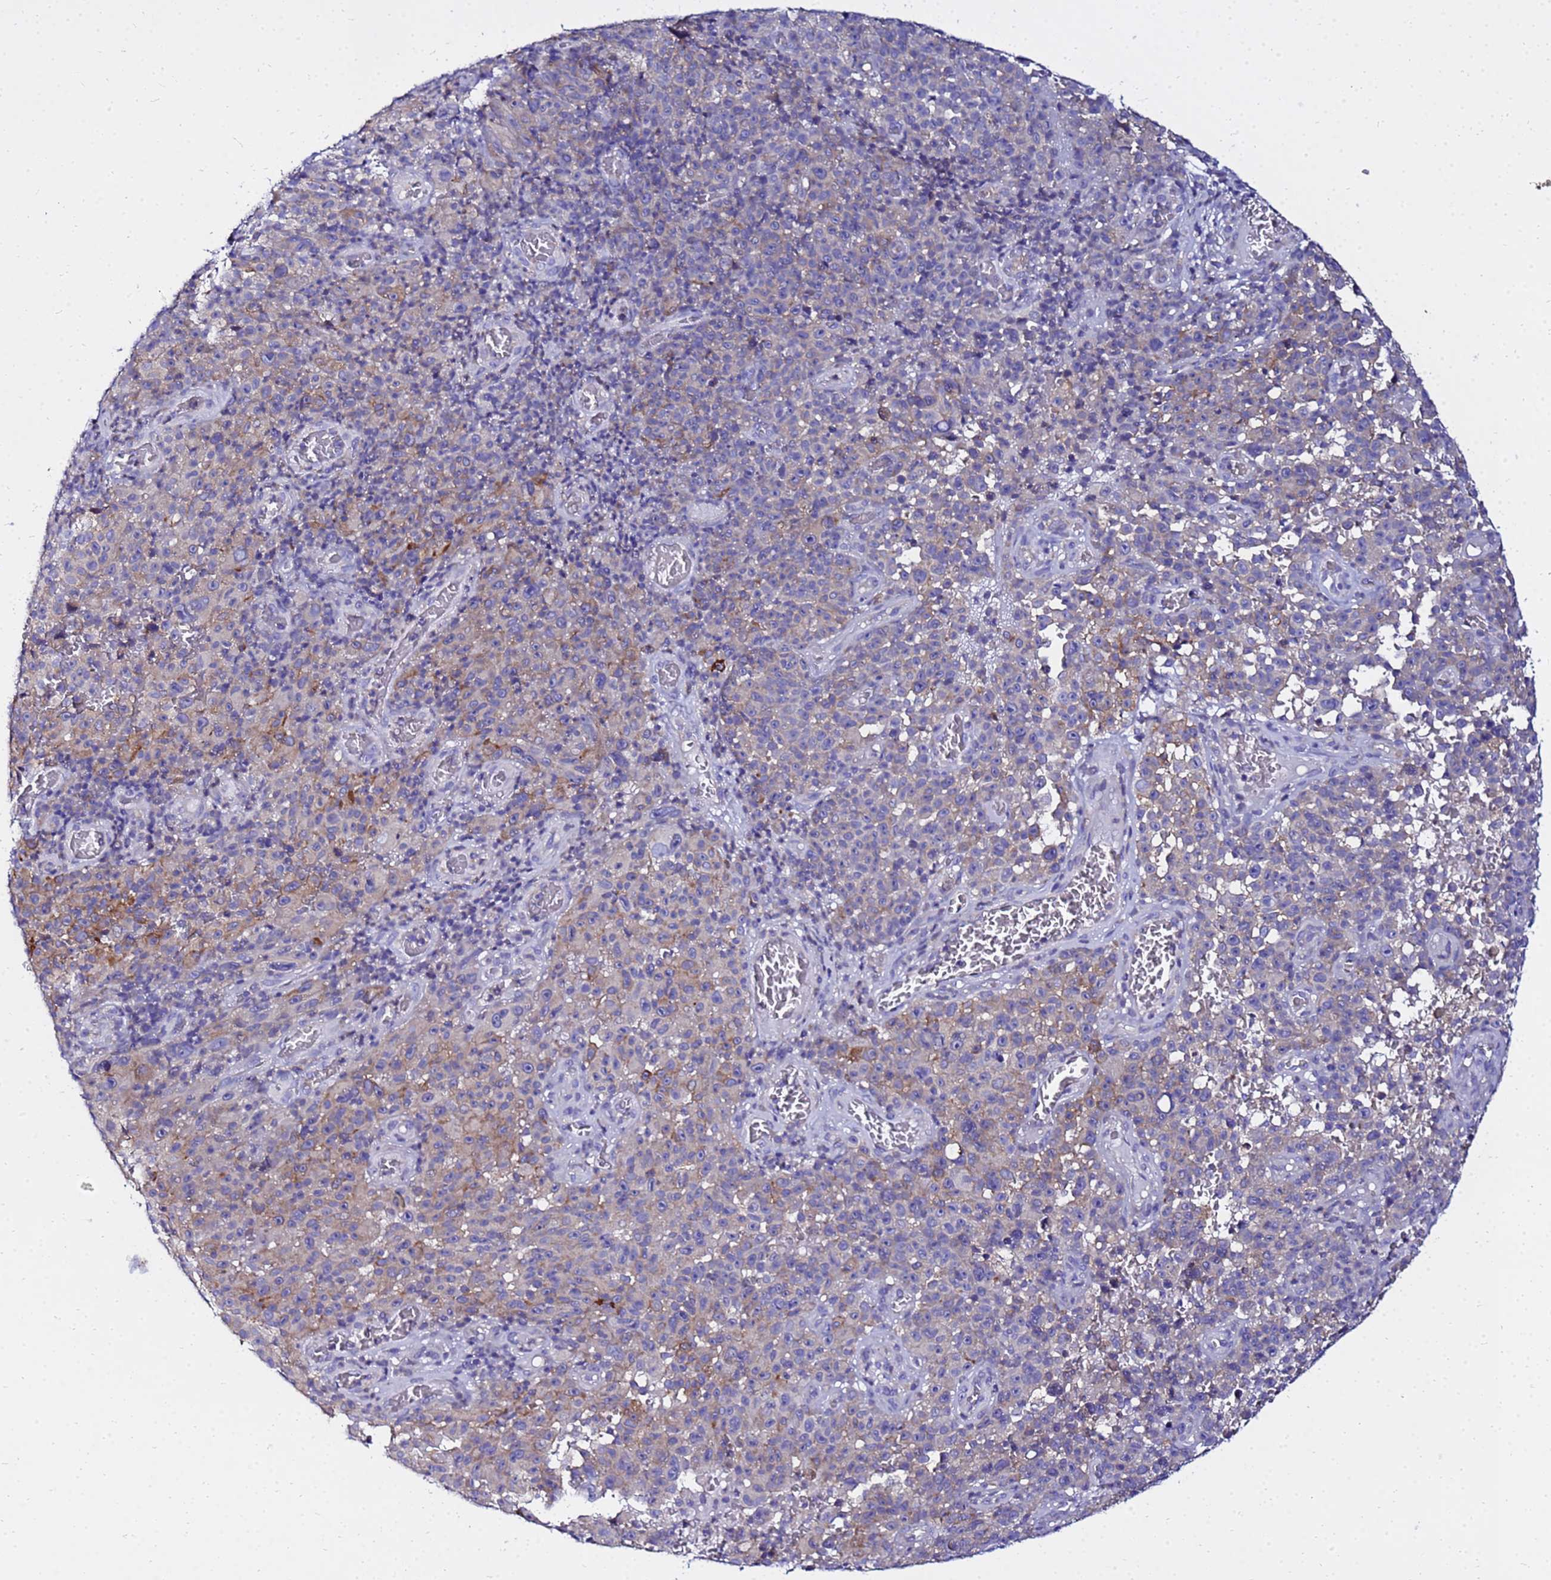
{"staining": {"intensity": "moderate", "quantity": "<25%", "location": "cytoplasmic/membranous"}, "tissue": "melanoma", "cell_type": "Tumor cells", "image_type": "cancer", "snomed": [{"axis": "morphology", "description": "Malignant melanoma, NOS"}, {"axis": "topography", "description": "Skin"}], "caption": "Protein expression analysis of melanoma displays moderate cytoplasmic/membranous expression in approximately <25% of tumor cells.", "gene": "HERC5", "patient": {"sex": "female", "age": 82}}